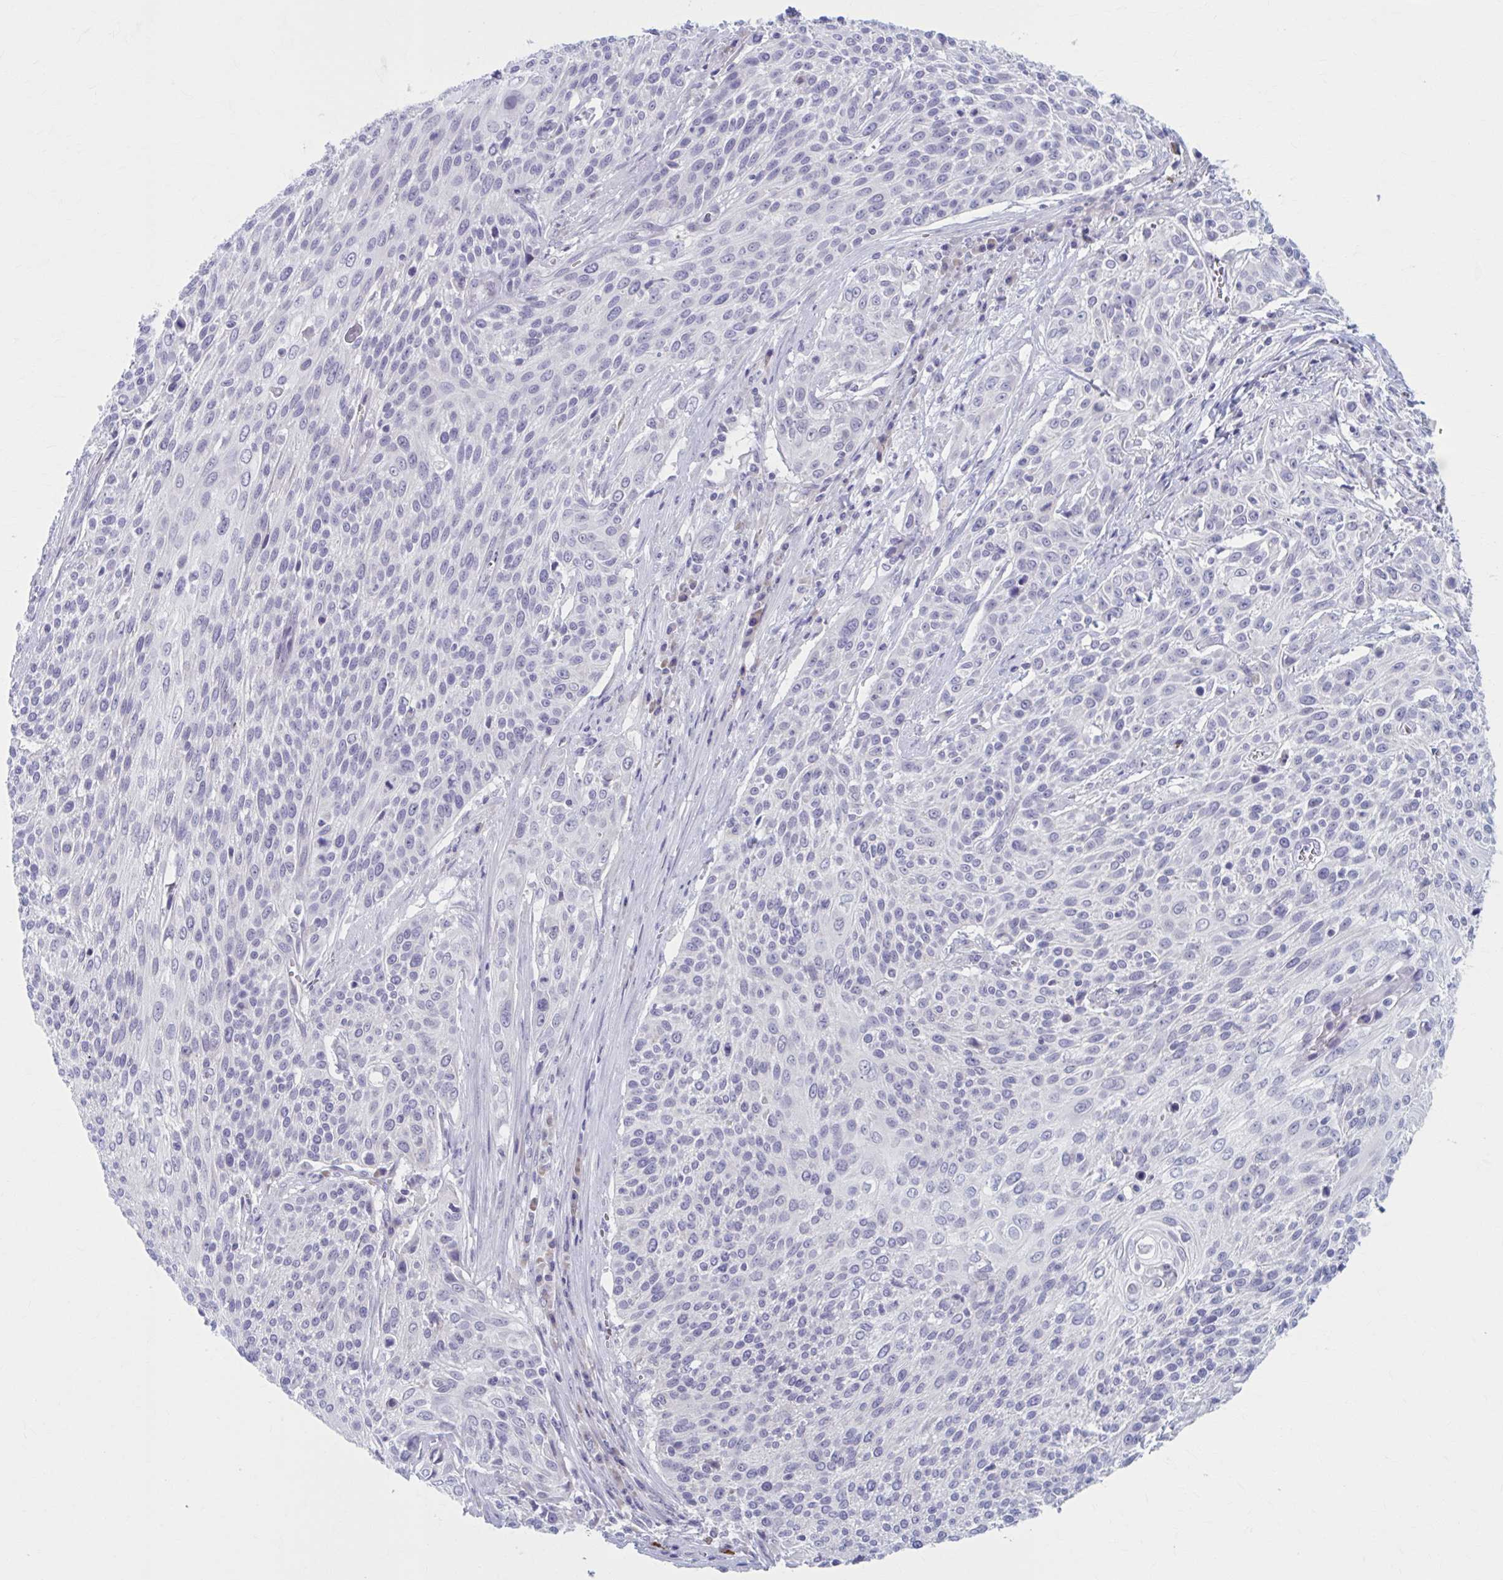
{"staining": {"intensity": "negative", "quantity": "none", "location": "none"}, "tissue": "cervical cancer", "cell_type": "Tumor cells", "image_type": "cancer", "snomed": [{"axis": "morphology", "description": "Squamous cell carcinoma, NOS"}, {"axis": "topography", "description": "Cervix"}], "caption": "This is an immunohistochemistry (IHC) image of human squamous cell carcinoma (cervical). There is no positivity in tumor cells.", "gene": "CCDC105", "patient": {"sex": "female", "age": 31}}